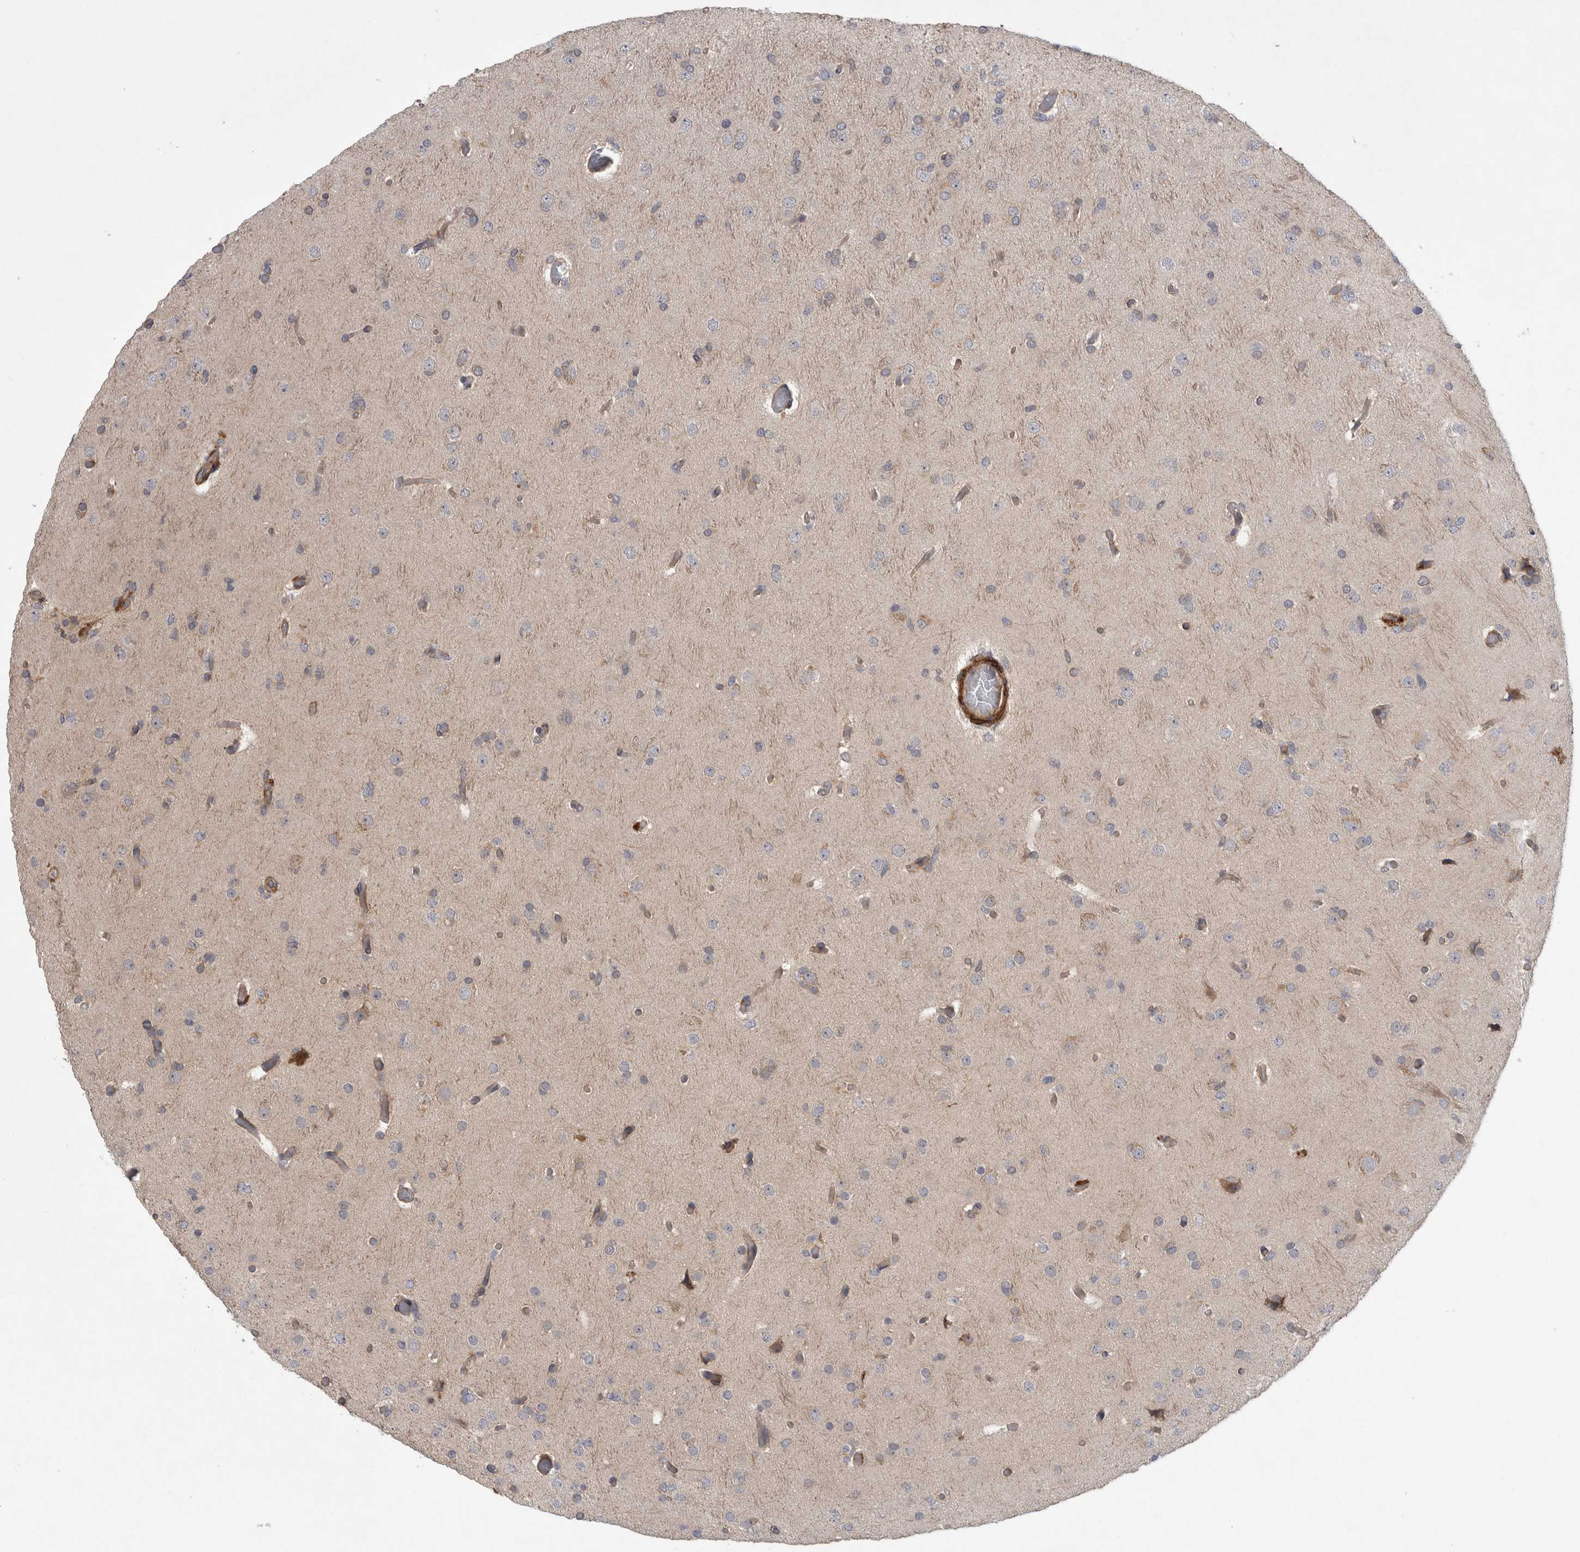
{"staining": {"intensity": "negative", "quantity": "none", "location": "none"}, "tissue": "glioma", "cell_type": "Tumor cells", "image_type": "cancer", "snomed": [{"axis": "morphology", "description": "Glioma, malignant, High grade"}, {"axis": "topography", "description": "Cerebral cortex"}], "caption": "This is an immunohistochemistry (IHC) histopathology image of human malignant glioma (high-grade). There is no expression in tumor cells.", "gene": "ANKFY1", "patient": {"sex": "female", "age": 36}}